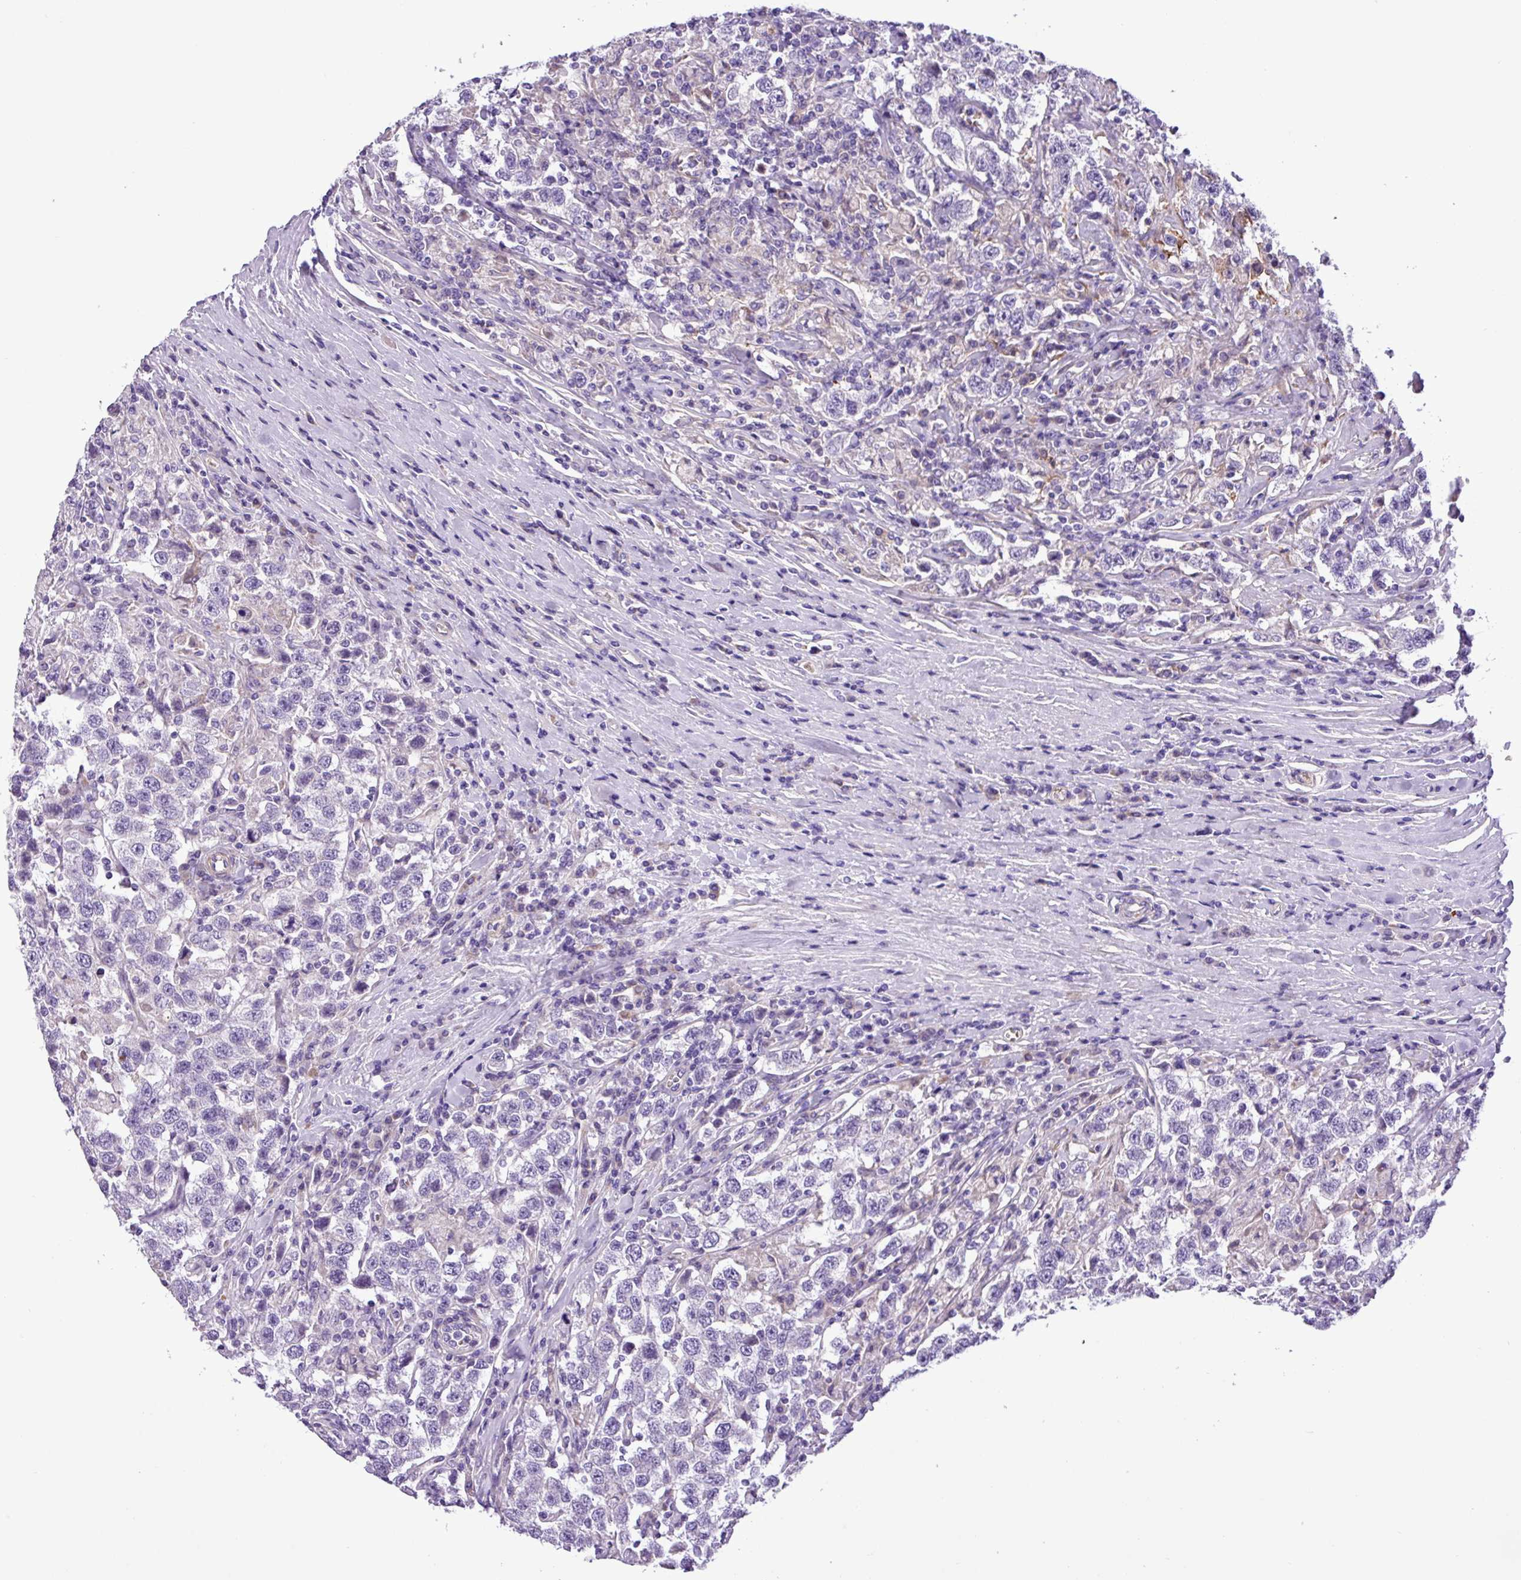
{"staining": {"intensity": "negative", "quantity": "none", "location": "none"}, "tissue": "testis cancer", "cell_type": "Tumor cells", "image_type": "cancer", "snomed": [{"axis": "morphology", "description": "Seminoma, NOS"}, {"axis": "topography", "description": "Testis"}], "caption": "This photomicrograph is of testis seminoma stained with IHC to label a protein in brown with the nuclei are counter-stained blue. There is no expression in tumor cells.", "gene": "C11orf91", "patient": {"sex": "male", "age": 41}}